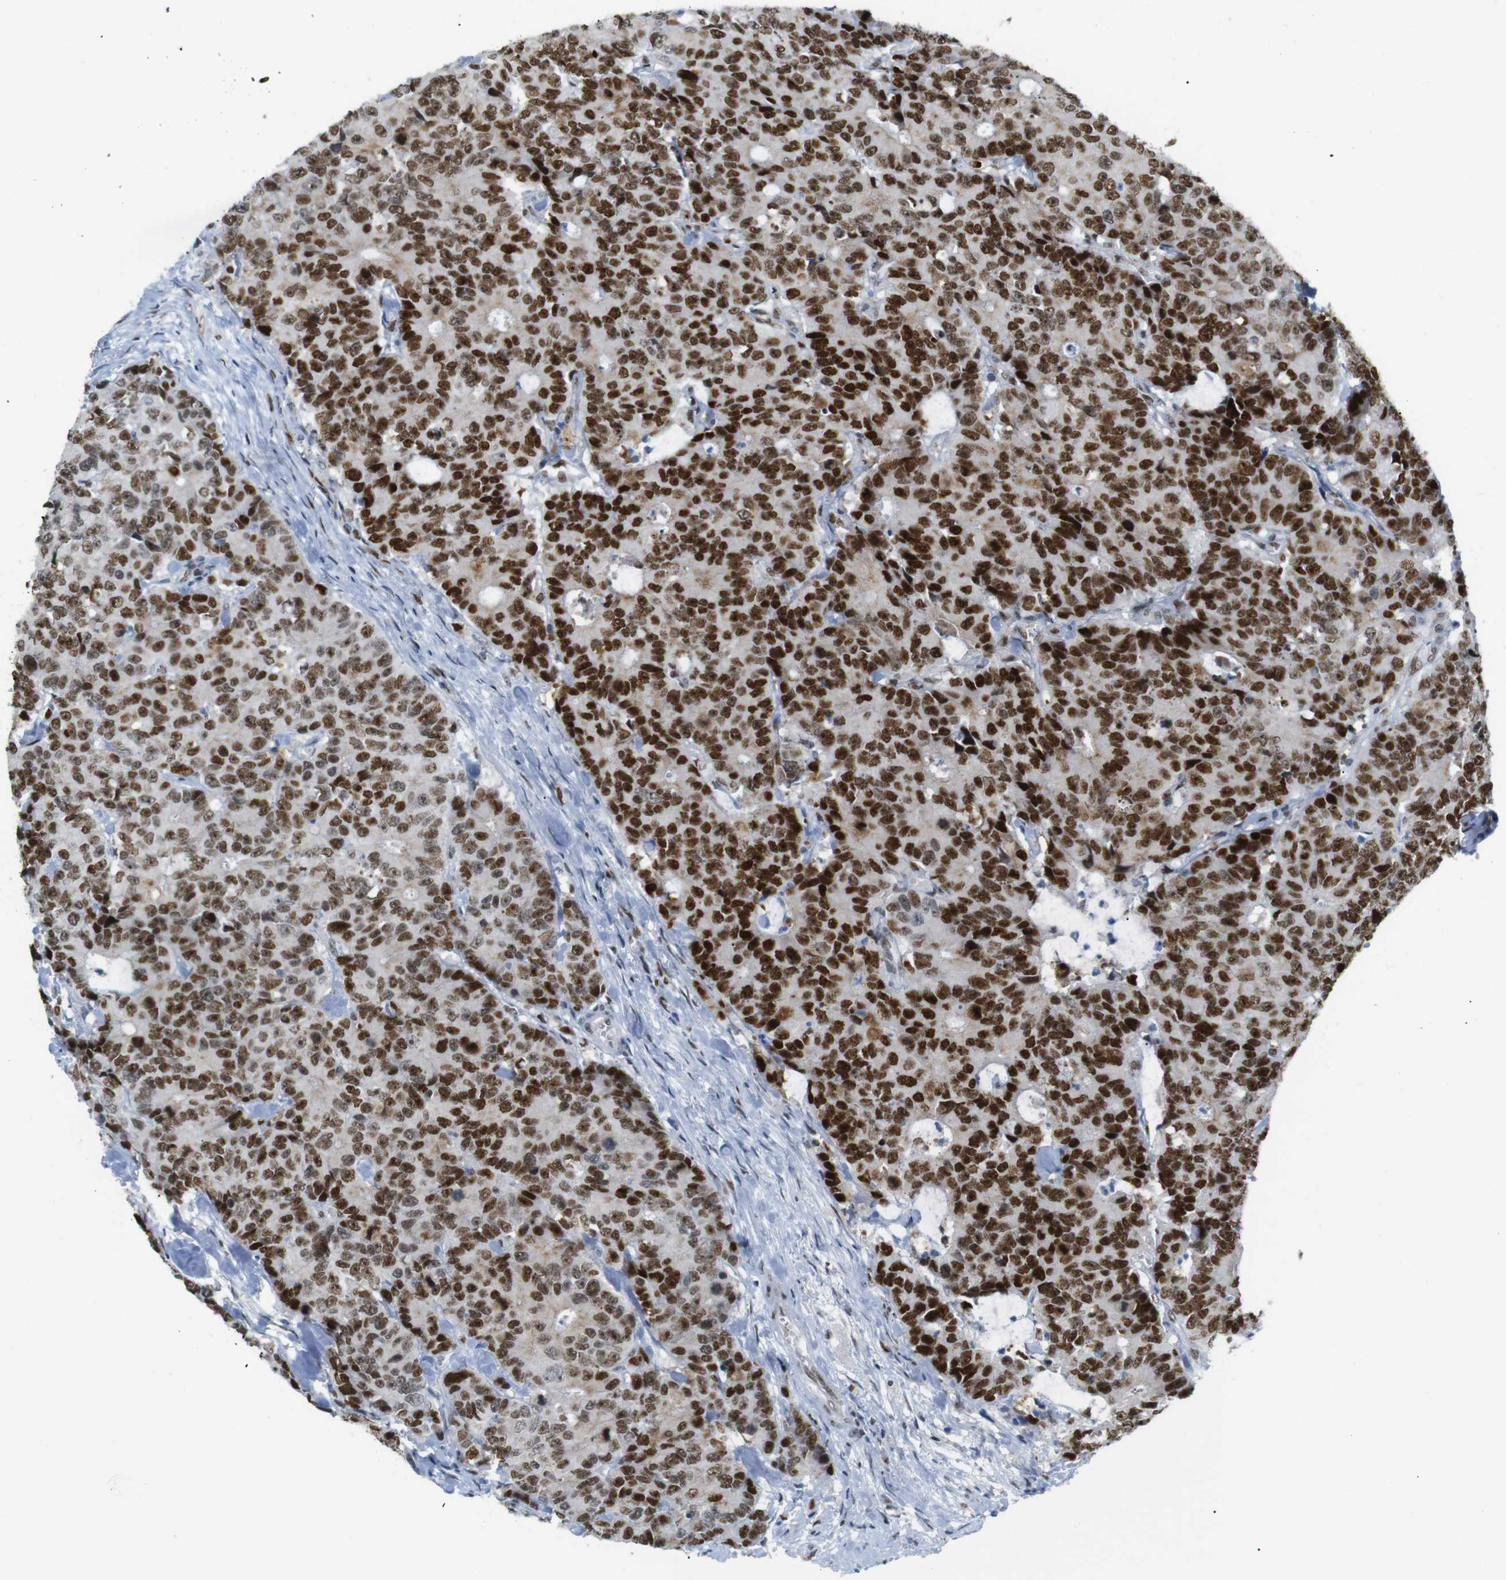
{"staining": {"intensity": "strong", "quantity": ">75%", "location": "nuclear"}, "tissue": "colorectal cancer", "cell_type": "Tumor cells", "image_type": "cancer", "snomed": [{"axis": "morphology", "description": "Adenocarcinoma, NOS"}, {"axis": "topography", "description": "Colon"}], "caption": "Colorectal cancer stained for a protein (brown) exhibits strong nuclear positive positivity in about >75% of tumor cells.", "gene": "RIOX2", "patient": {"sex": "female", "age": 86}}